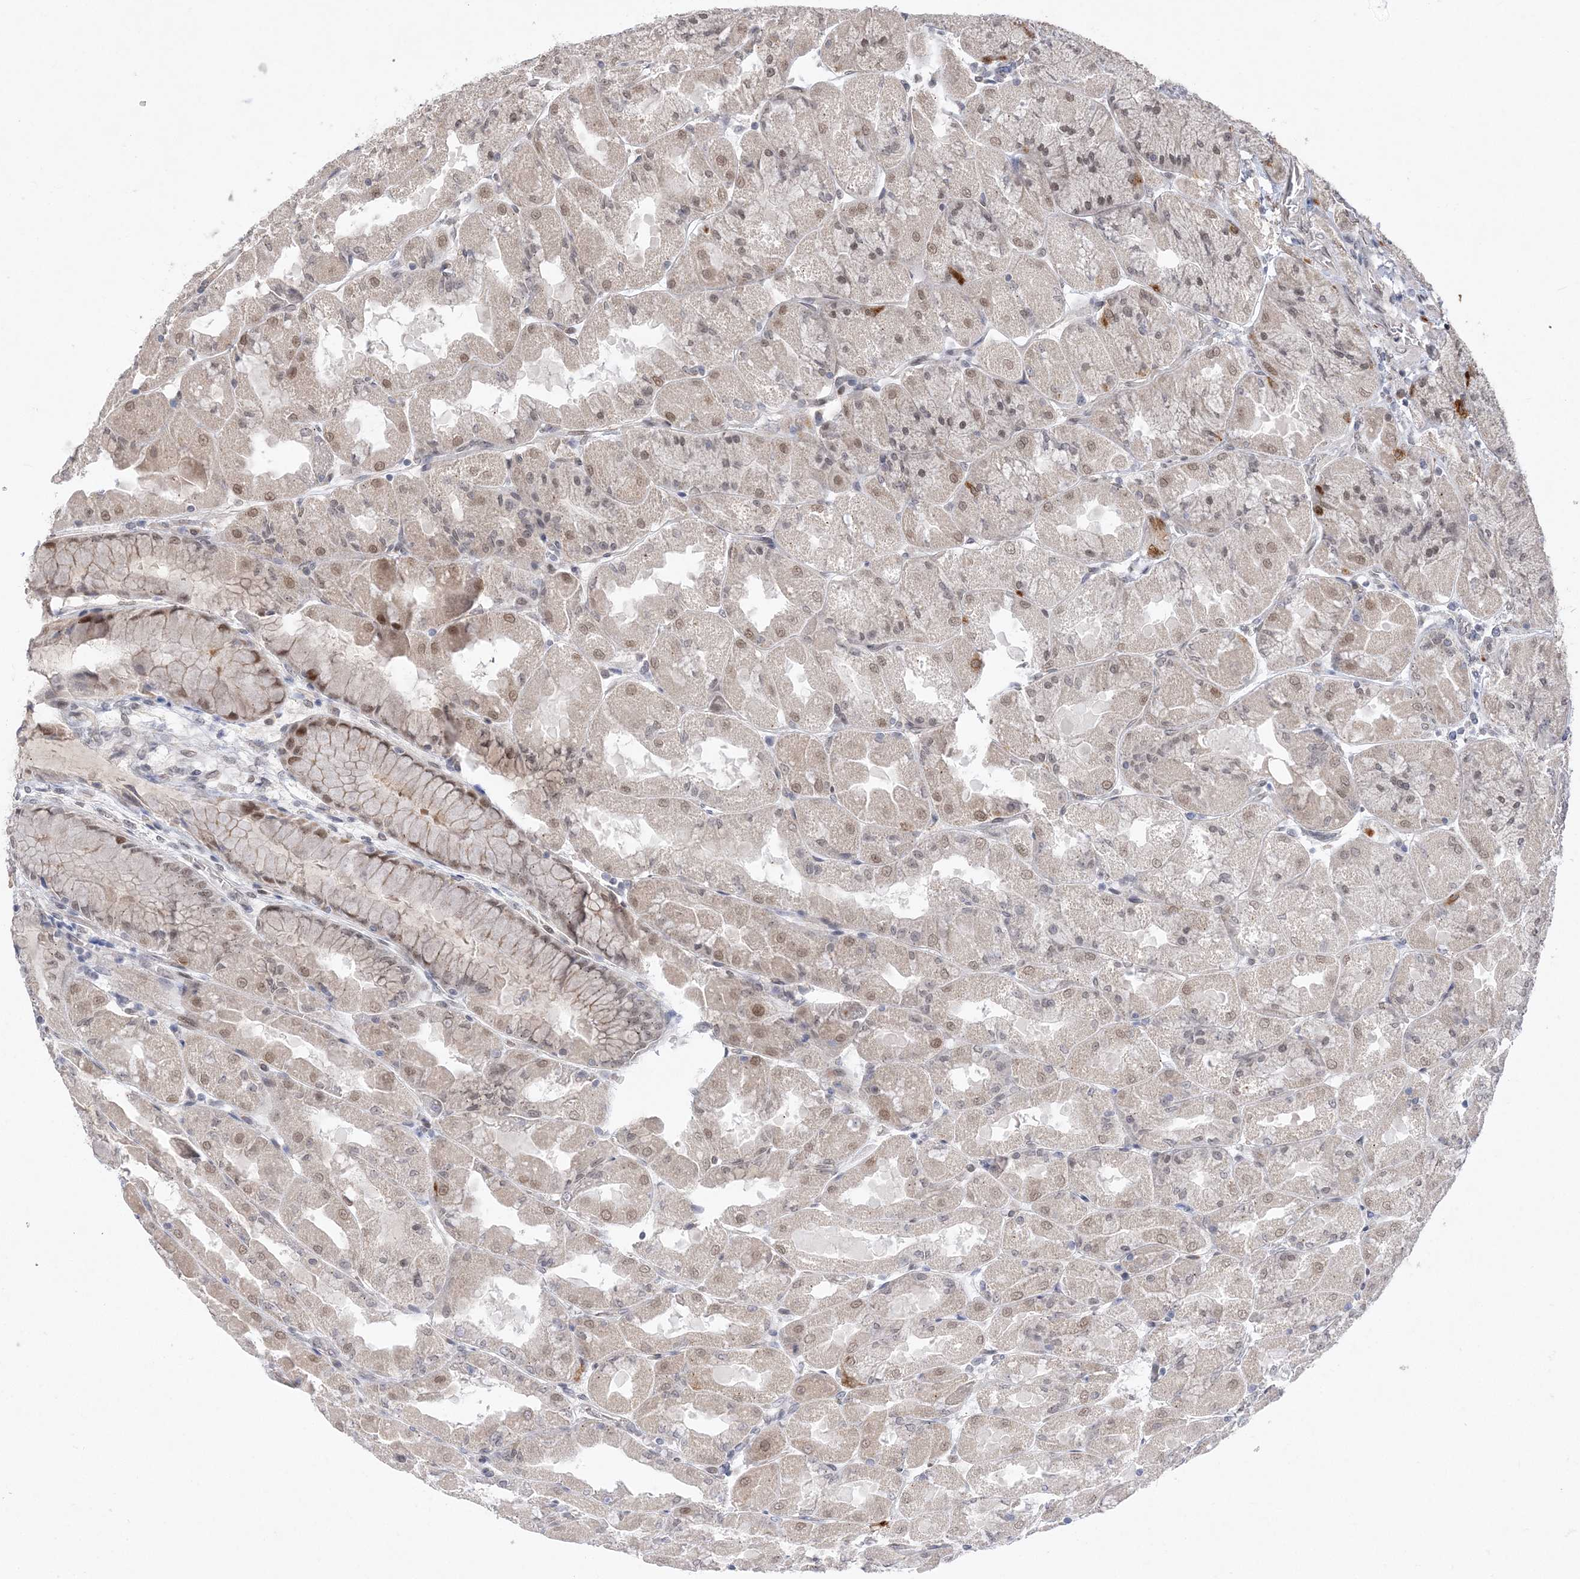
{"staining": {"intensity": "moderate", "quantity": ">75%", "location": "nuclear"}, "tissue": "stomach", "cell_type": "Glandular cells", "image_type": "normal", "snomed": [{"axis": "morphology", "description": "Normal tissue, NOS"}, {"axis": "topography", "description": "Stomach"}], "caption": "Protein staining displays moderate nuclear expression in about >75% of glandular cells in normal stomach. The protein is stained brown, and the nuclei are stained in blue (DAB IHC with brightfield microscopy, high magnification).", "gene": "WAC", "patient": {"sex": "female", "age": 61}}